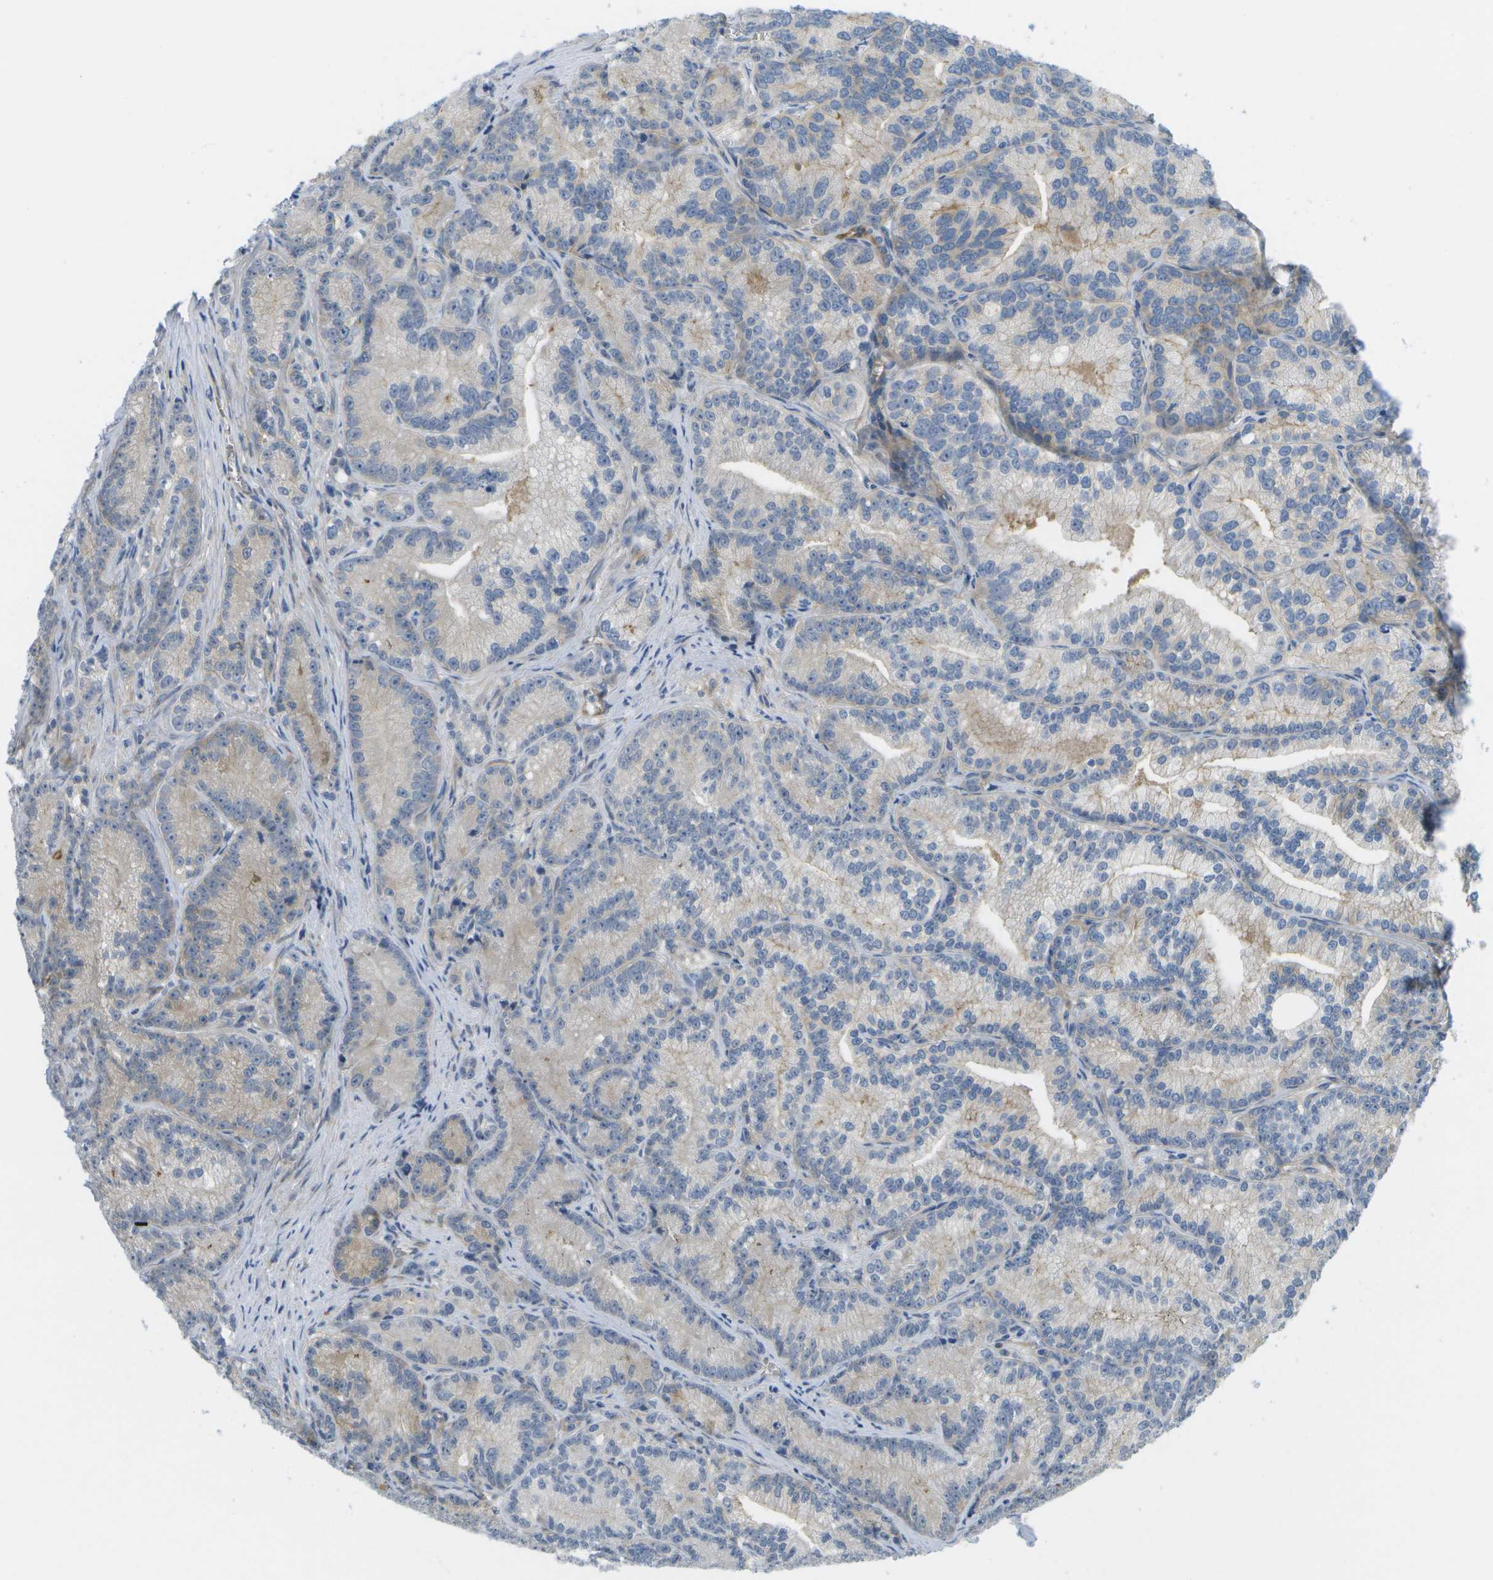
{"staining": {"intensity": "negative", "quantity": "none", "location": "none"}, "tissue": "prostate cancer", "cell_type": "Tumor cells", "image_type": "cancer", "snomed": [{"axis": "morphology", "description": "Adenocarcinoma, Low grade"}, {"axis": "topography", "description": "Prostate"}], "caption": "There is no significant staining in tumor cells of prostate cancer. (DAB immunohistochemistry with hematoxylin counter stain).", "gene": "MARCHF8", "patient": {"sex": "male", "age": 89}}